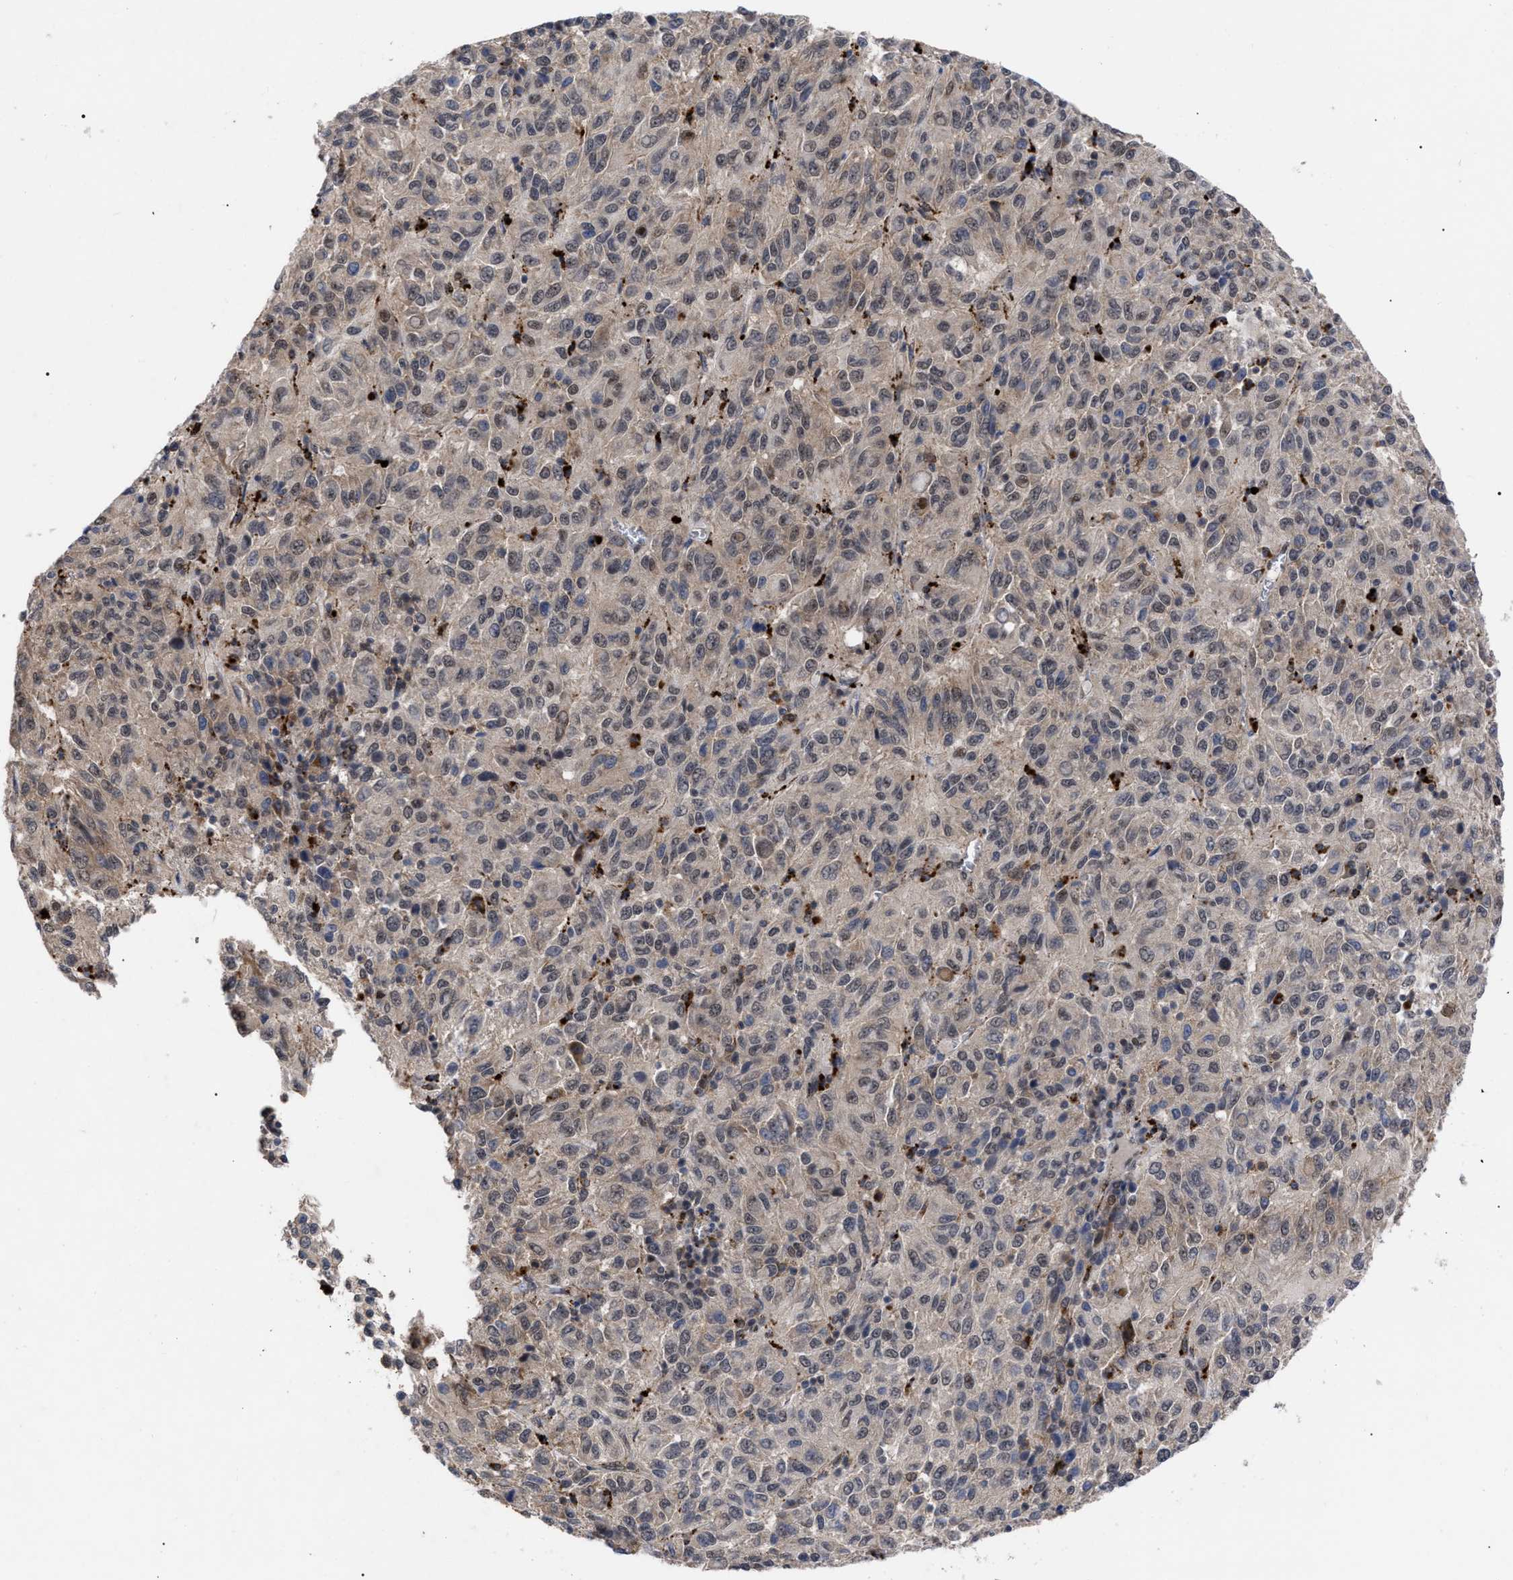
{"staining": {"intensity": "weak", "quantity": "25%-75%", "location": "cytoplasmic/membranous,nuclear"}, "tissue": "melanoma", "cell_type": "Tumor cells", "image_type": "cancer", "snomed": [{"axis": "morphology", "description": "Malignant melanoma, Metastatic site"}, {"axis": "topography", "description": "Lung"}], "caption": "Protein staining of malignant melanoma (metastatic site) tissue demonstrates weak cytoplasmic/membranous and nuclear staining in approximately 25%-75% of tumor cells.", "gene": "UPF1", "patient": {"sex": "male", "age": 64}}